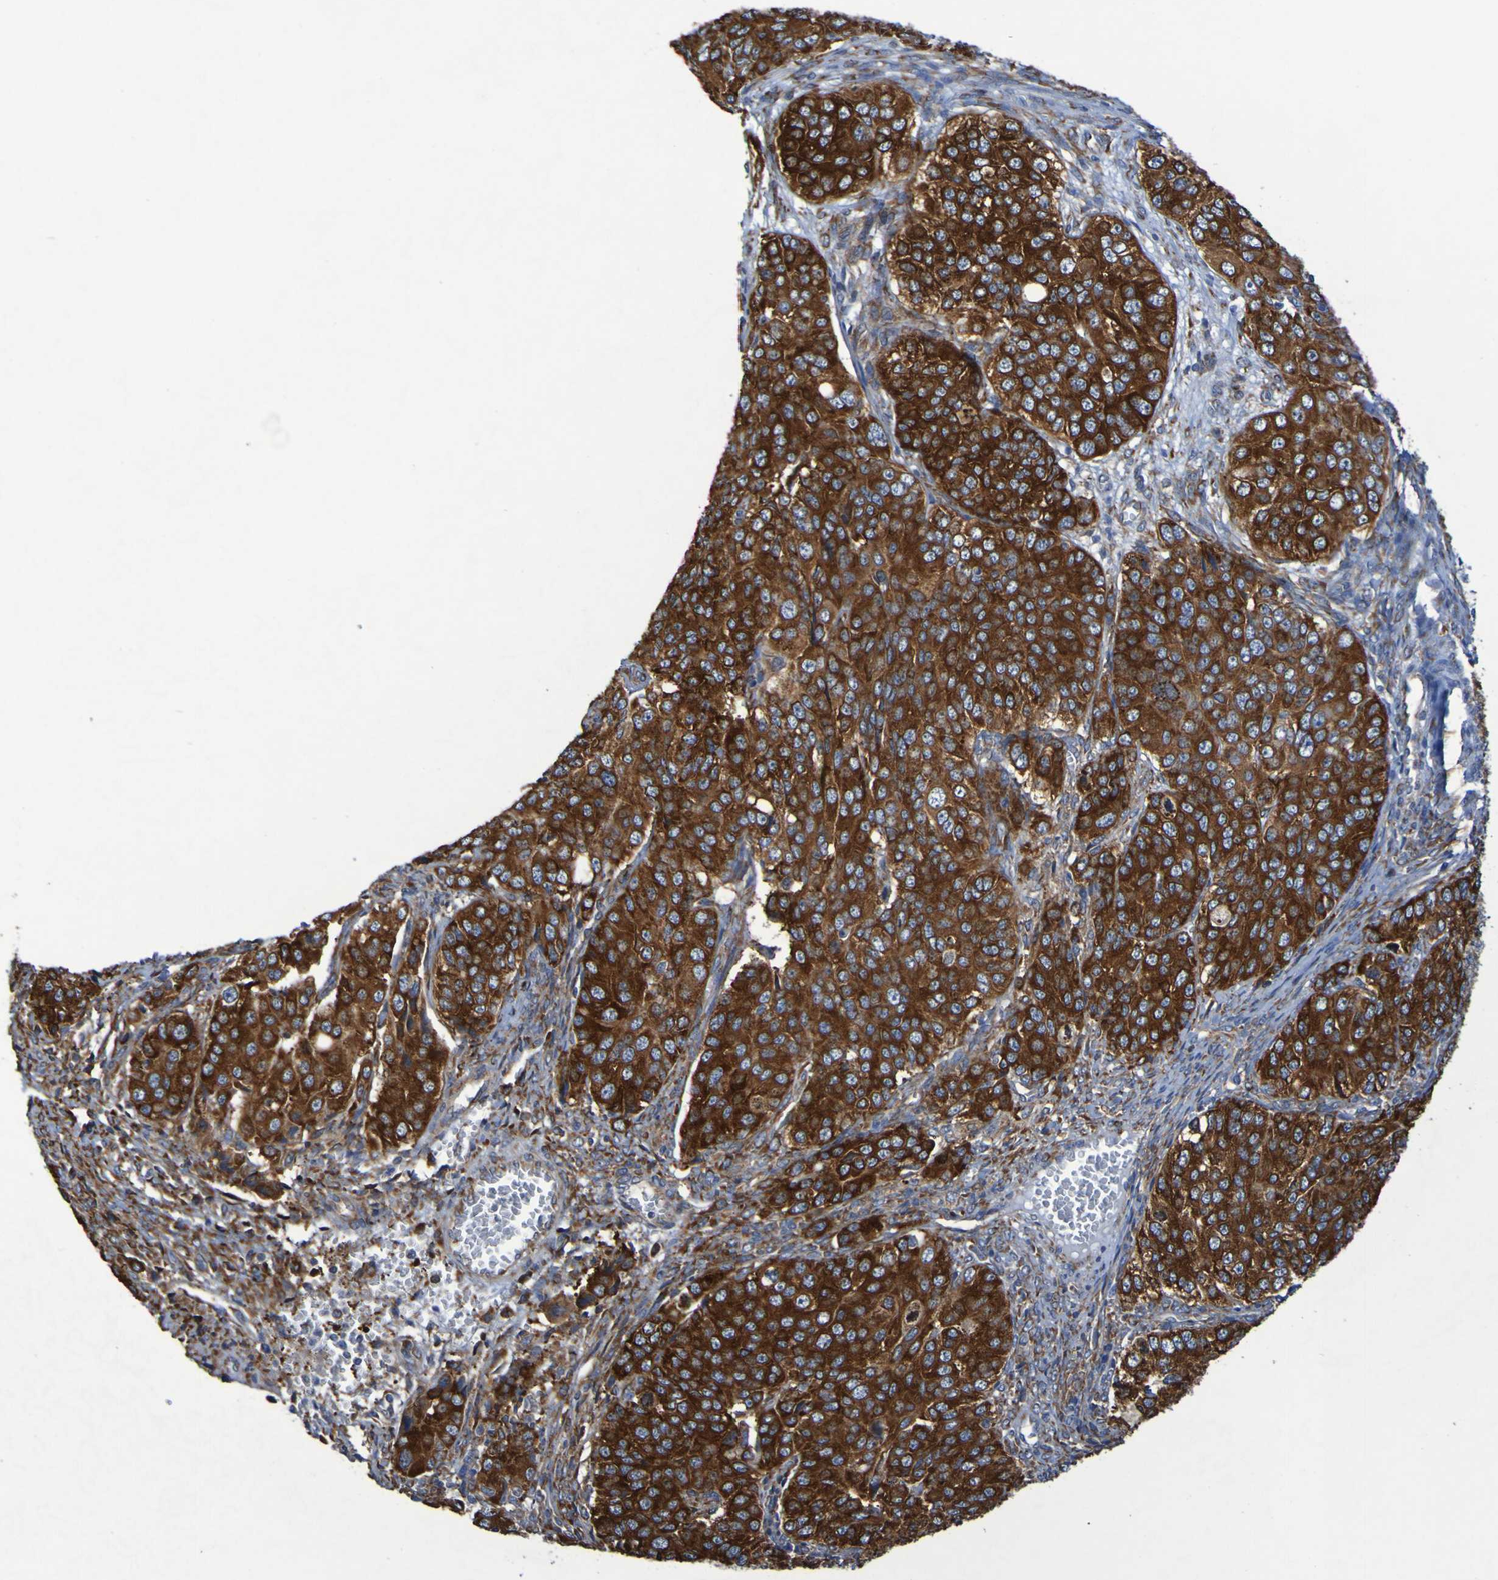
{"staining": {"intensity": "strong", "quantity": ">75%", "location": "cytoplasmic/membranous"}, "tissue": "ovarian cancer", "cell_type": "Tumor cells", "image_type": "cancer", "snomed": [{"axis": "morphology", "description": "Carcinoma, endometroid"}, {"axis": "topography", "description": "Ovary"}], "caption": "The photomicrograph displays staining of ovarian endometroid carcinoma, revealing strong cytoplasmic/membranous protein staining (brown color) within tumor cells.", "gene": "FKBP3", "patient": {"sex": "female", "age": 51}}